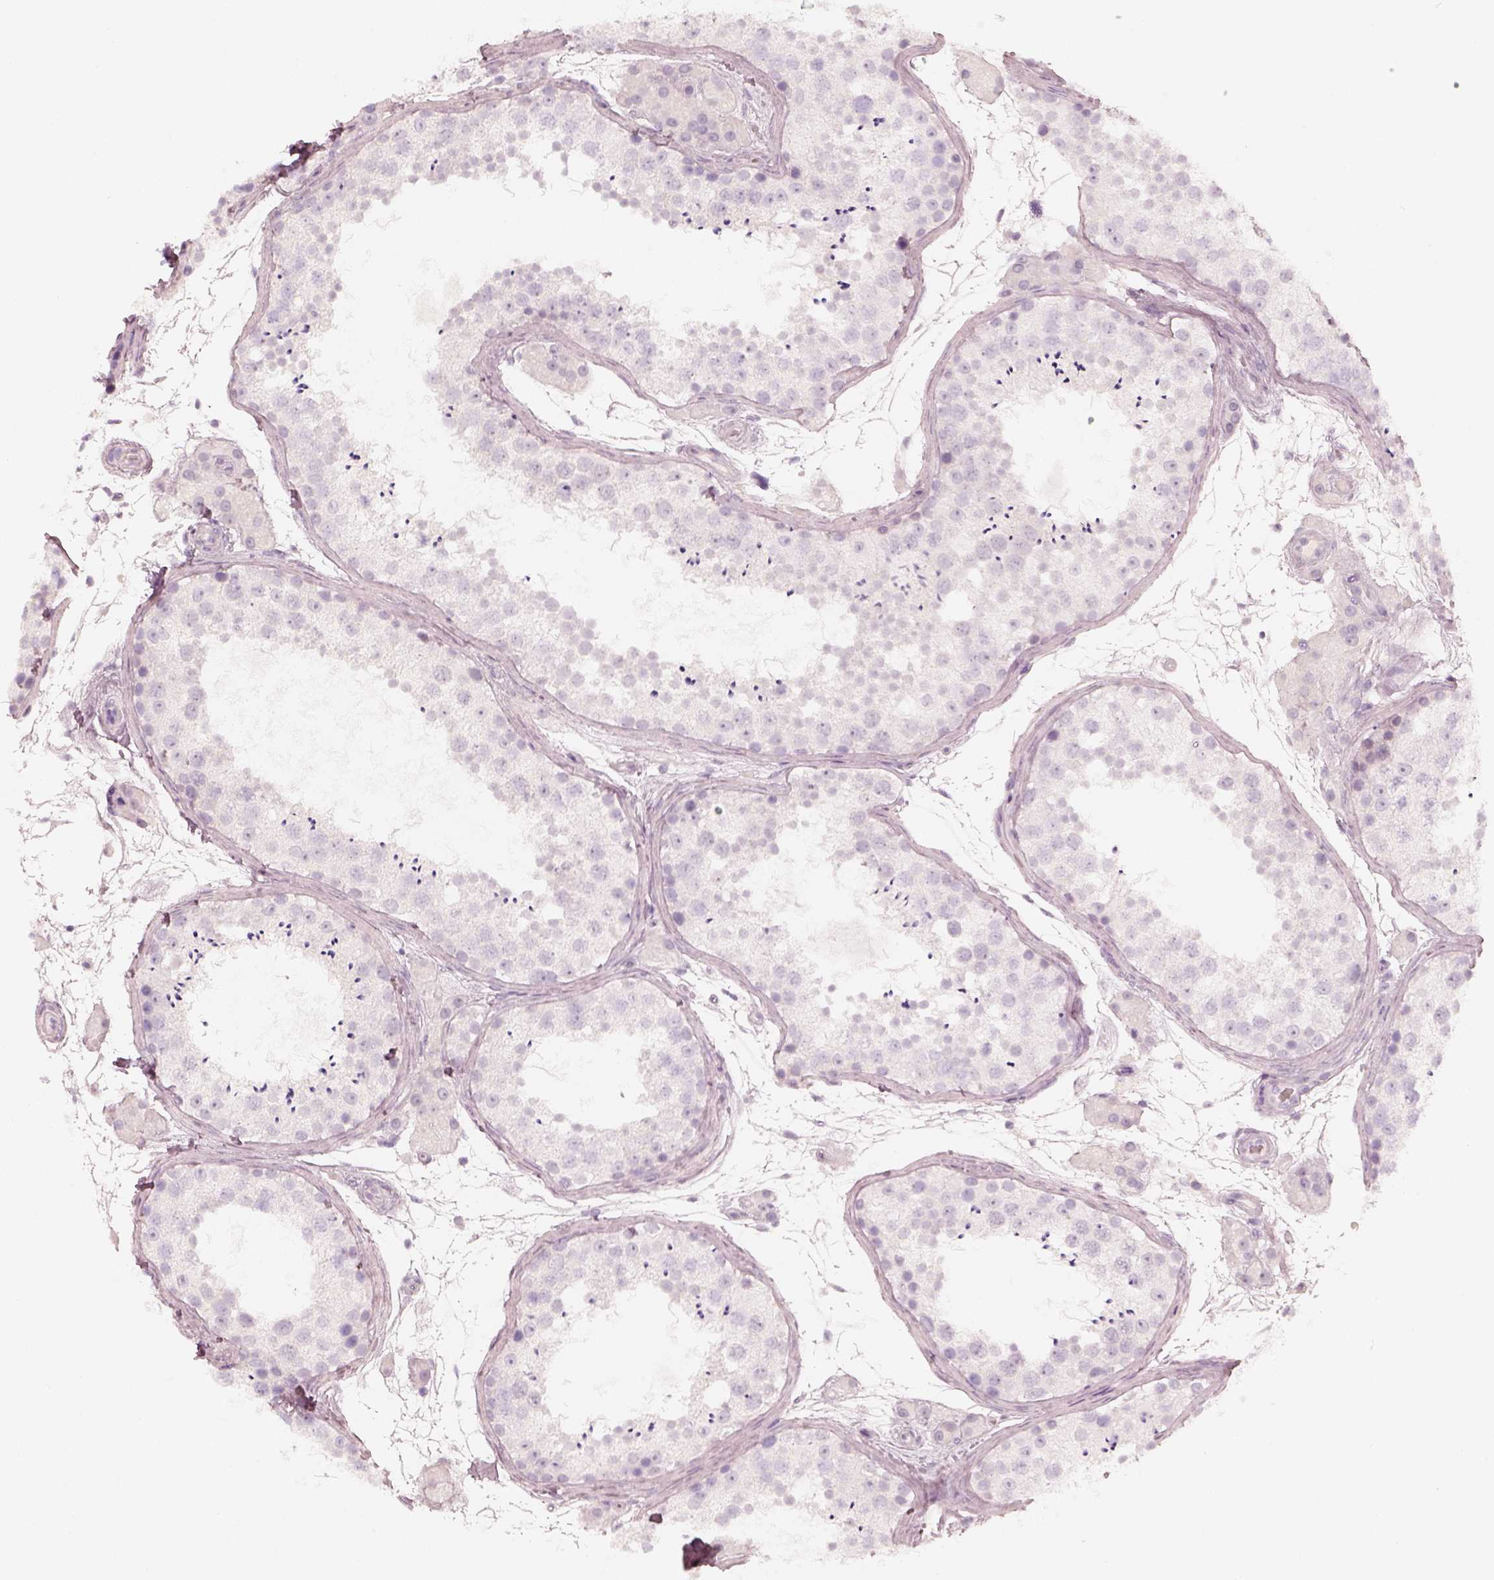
{"staining": {"intensity": "negative", "quantity": "none", "location": "none"}, "tissue": "testis", "cell_type": "Cells in seminiferous ducts", "image_type": "normal", "snomed": [{"axis": "morphology", "description": "Normal tissue, NOS"}, {"axis": "topography", "description": "Testis"}], "caption": "Testis was stained to show a protein in brown. There is no significant expression in cells in seminiferous ducts. (DAB (3,3'-diaminobenzidine) immunohistochemistry, high magnification).", "gene": "KRT82", "patient": {"sex": "male", "age": 41}}